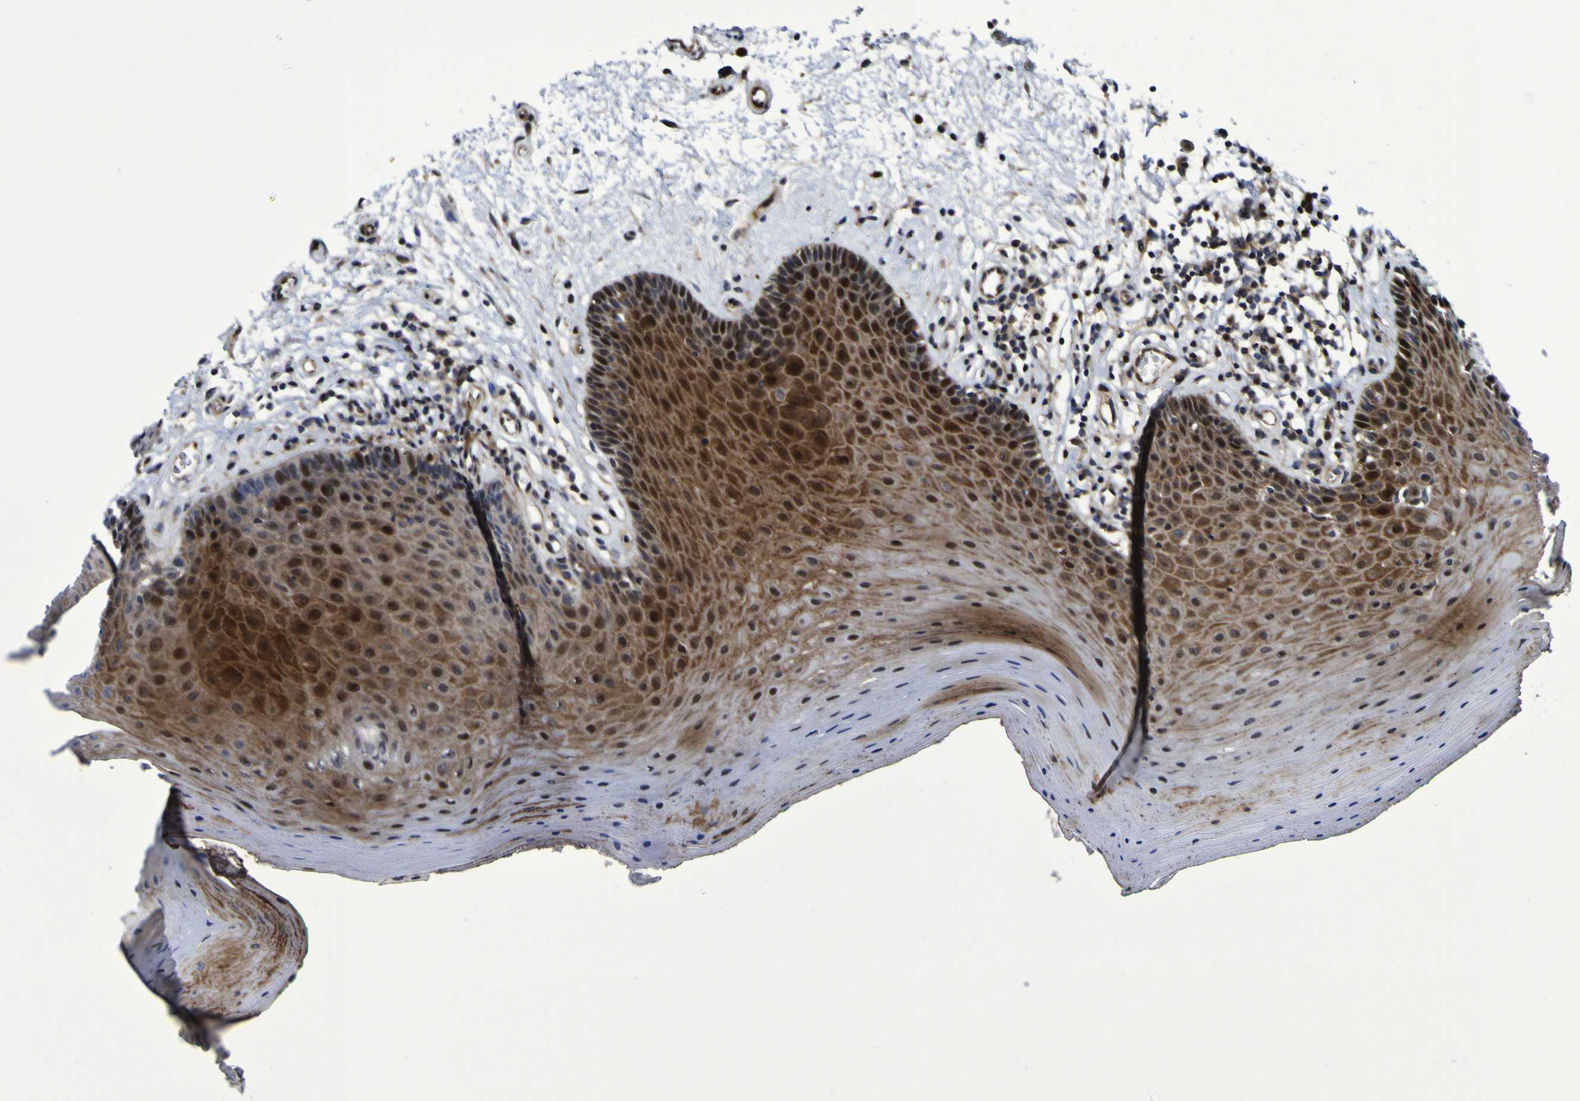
{"staining": {"intensity": "moderate", "quantity": ">75%", "location": "cytoplasmic/membranous,nuclear"}, "tissue": "oral mucosa", "cell_type": "Squamous epithelial cells", "image_type": "normal", "snomed": [{"axis": "morphology", "description": "Normal tissue, NOS"}, {"axis": "topography", "description": "Skeletal muscle"}, {"axis": "topography", "description": "Oral tissue"}], "caption": "DAB (3,3'-diaminobenzidine) immunohistochemical staining of unremarkable oral mucosa exhibits moderate cytoplasmic/membranous,nuclear protein positivity in approximately >75% of squamous epithelial cells. Immunohistochemistry stains the protein of interest in brown and the nuclei are stained blue.", "gene": "MGLL", "patient": {"sex": "male", "age": 58}}